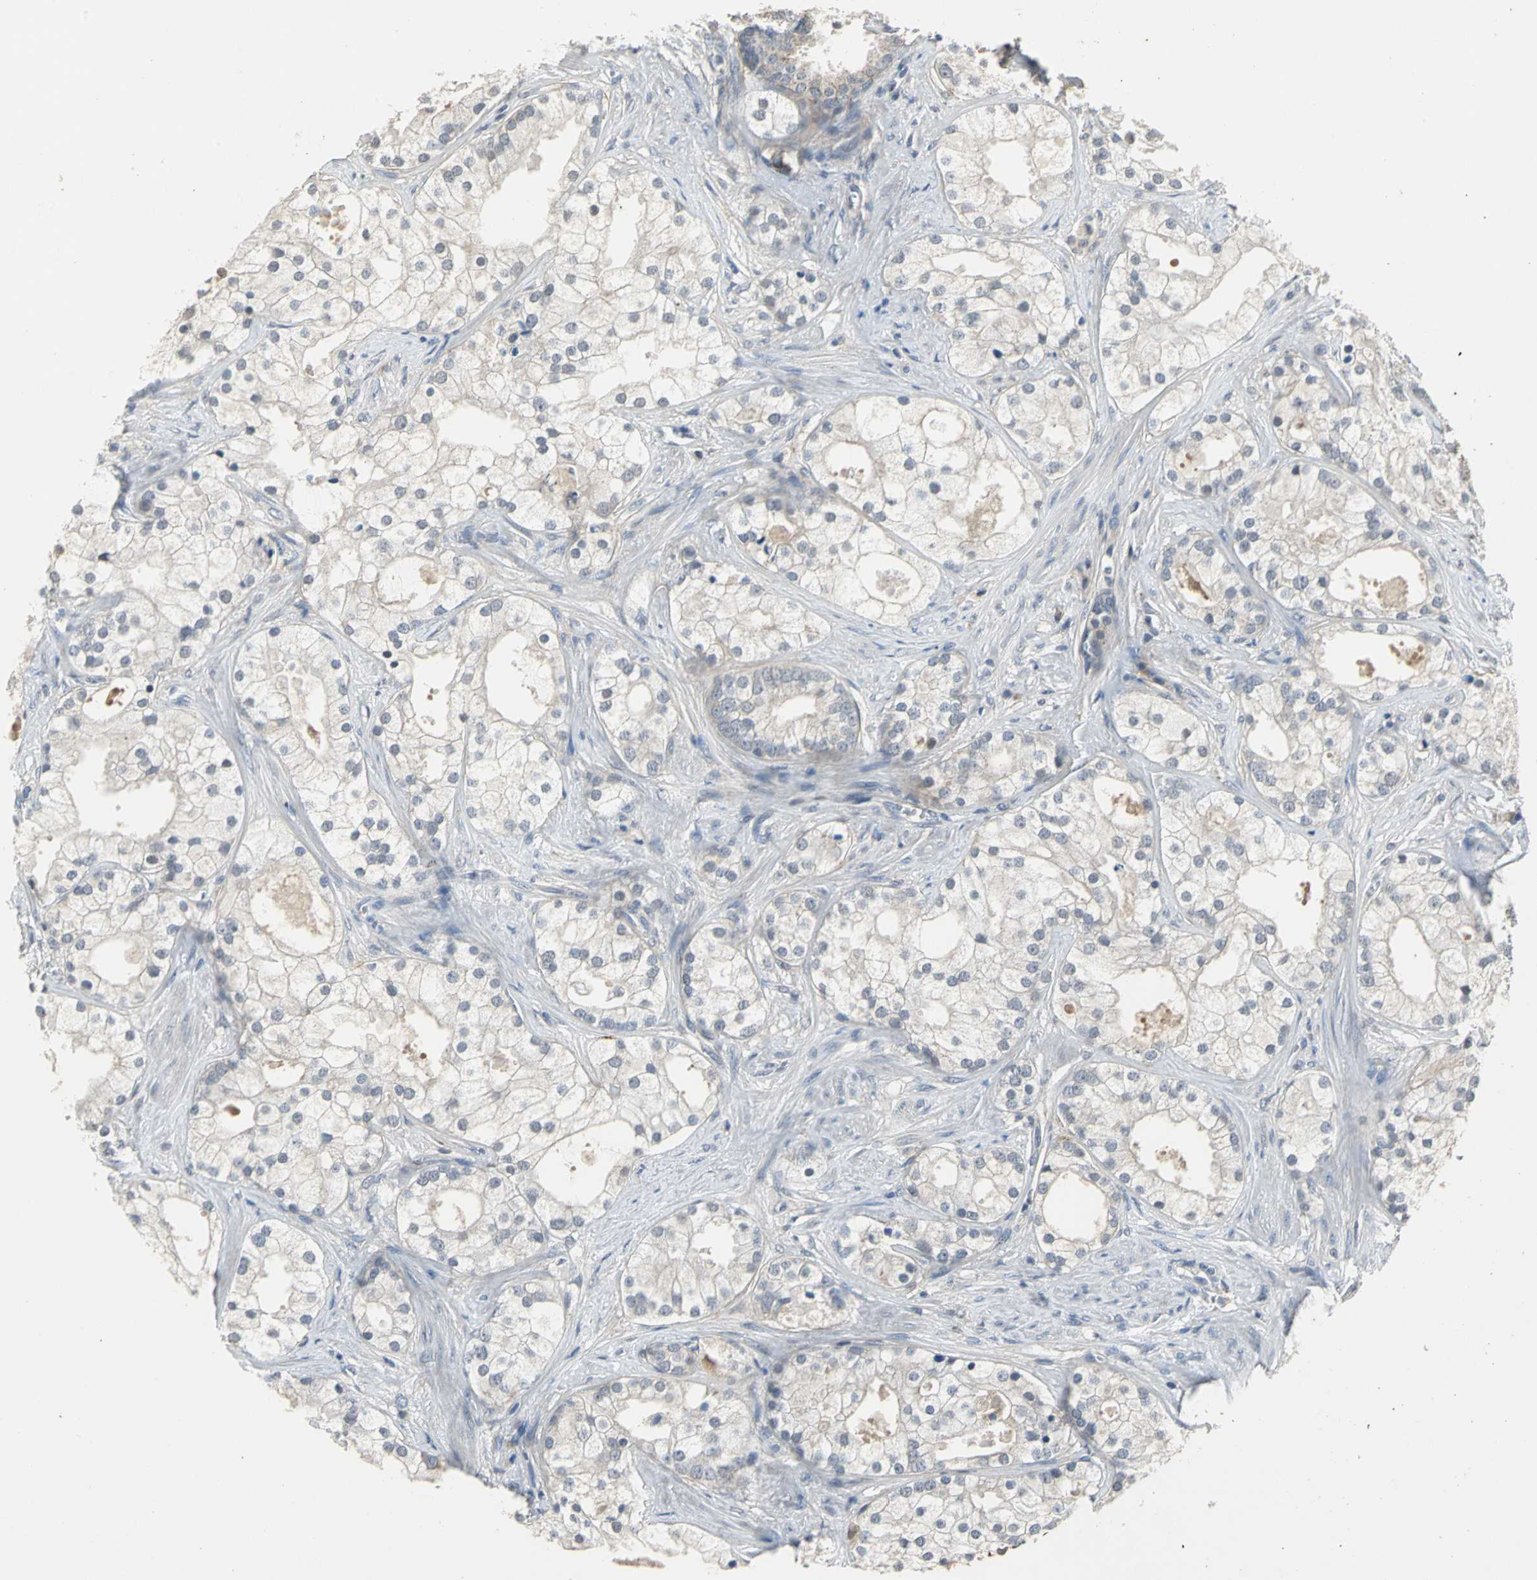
{"staining": {"intensity": "weak", "quantity": "25%-75%", "location": "cytoplasmic/membranous"}, "tissue": "prostate cancer", "cell_type": "Tumor cells", "image_type": "cancer", "snomed": [{"axis": "morphology", "description": "Adenocarcinoma, Low grade"}, {"axis": "topography", "description": "Prostate"}], "caption": "Protein expression analysis of prostate cancer (low-grade adenocarcinoma) shows weak cytoplasmic/membranous staining in approximately 25%-75% of tumor cells. (DAB IHC with brightfield microscopy, high magnification).", "gene": "JADE3", "patient": {"sex": "male", "age": 58}}